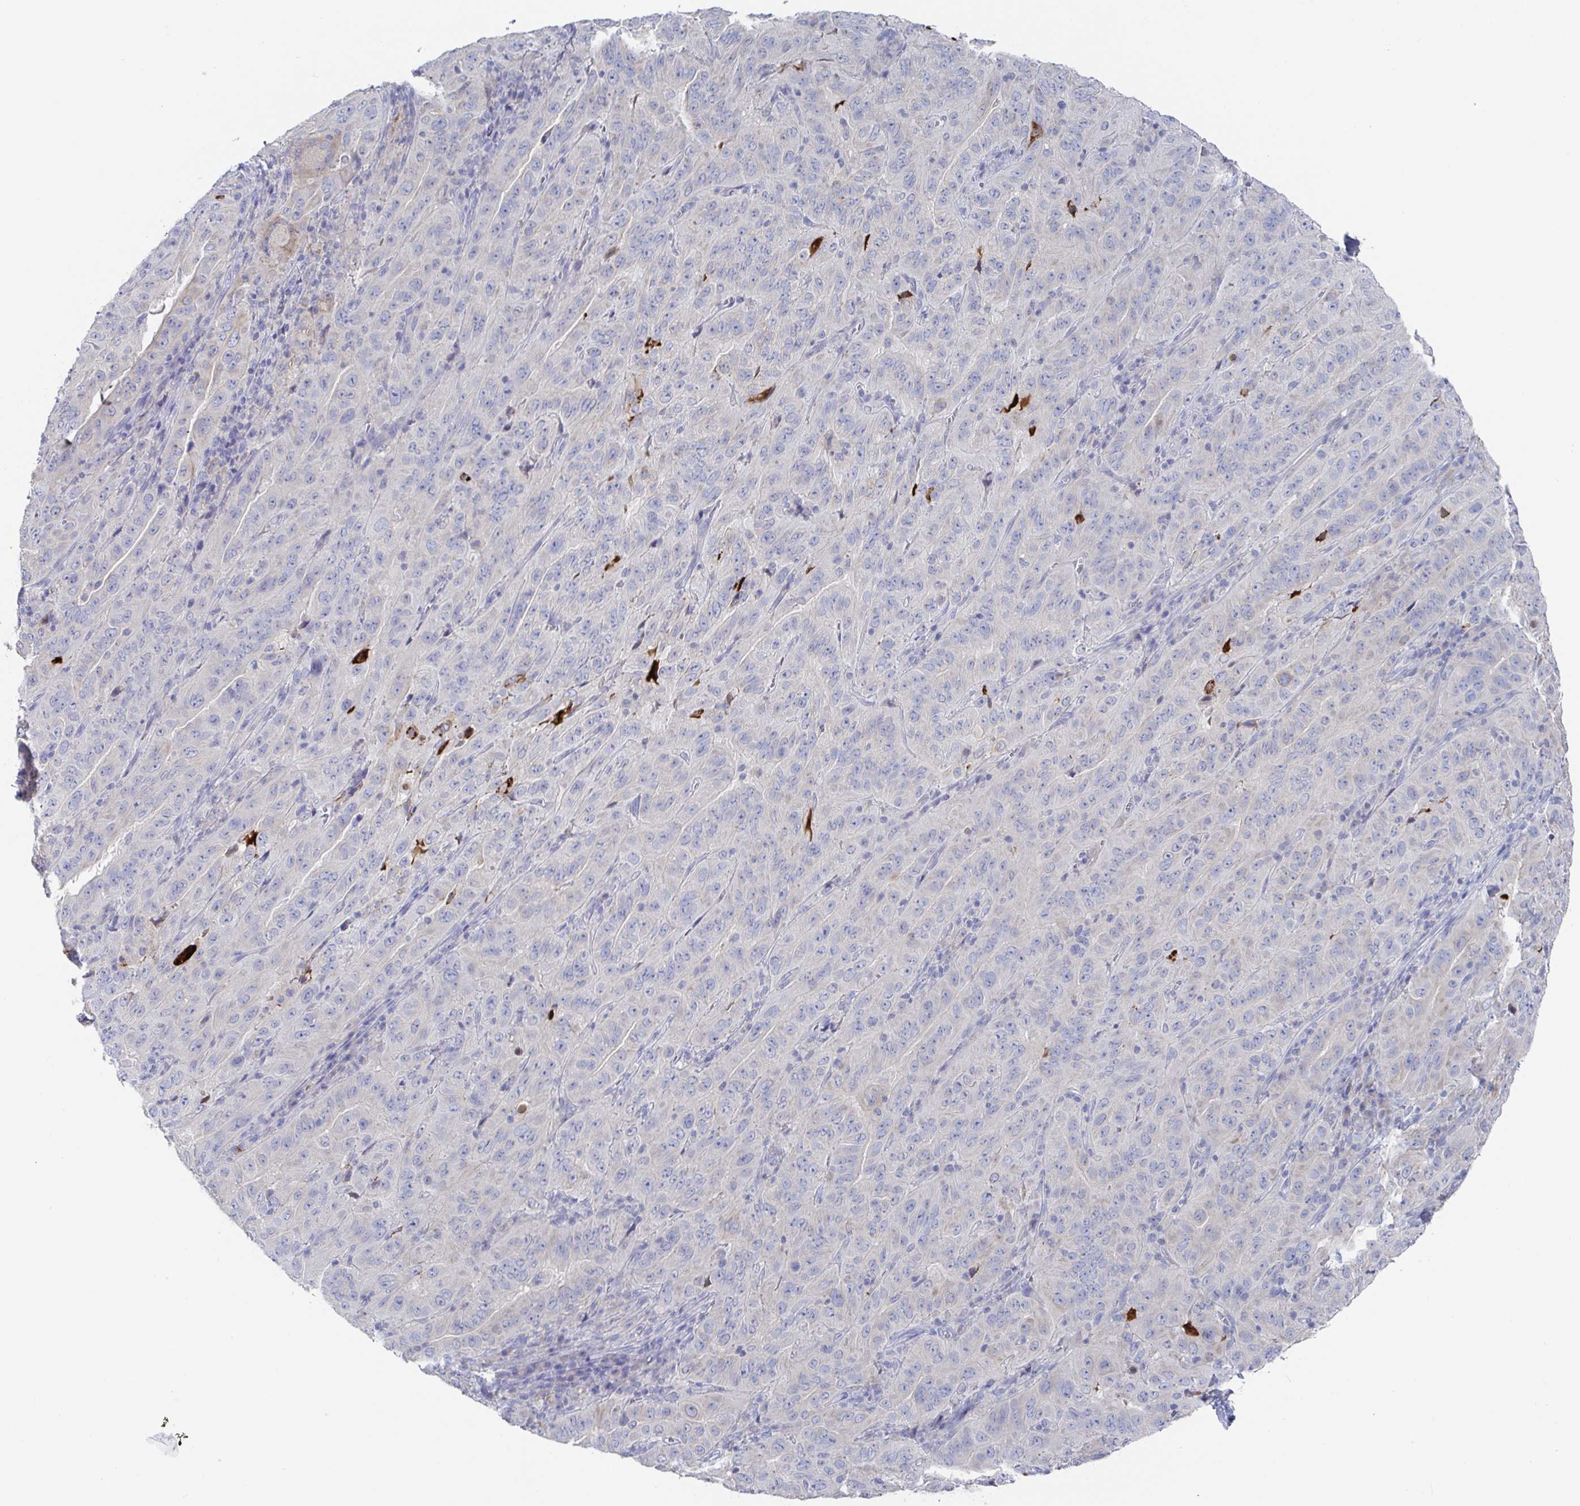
{"staining": {"intensity": "negative", "quantity": "none", "location": "none"}, "tissue": "pancreatic cancer", "cell_type": "Tumor cells", "image_type": "cancer", "snomed": [{"axis": "morphology", "description": "Adenocarcinoma, NOS"}, {"axis": "topography", "description": "Pancreas"}], "caption": "There is no significant positivity in tumor cells of pancreatic cancer.", "gene": "GPR148", "patient": {"sex": "male", "age": 63}}